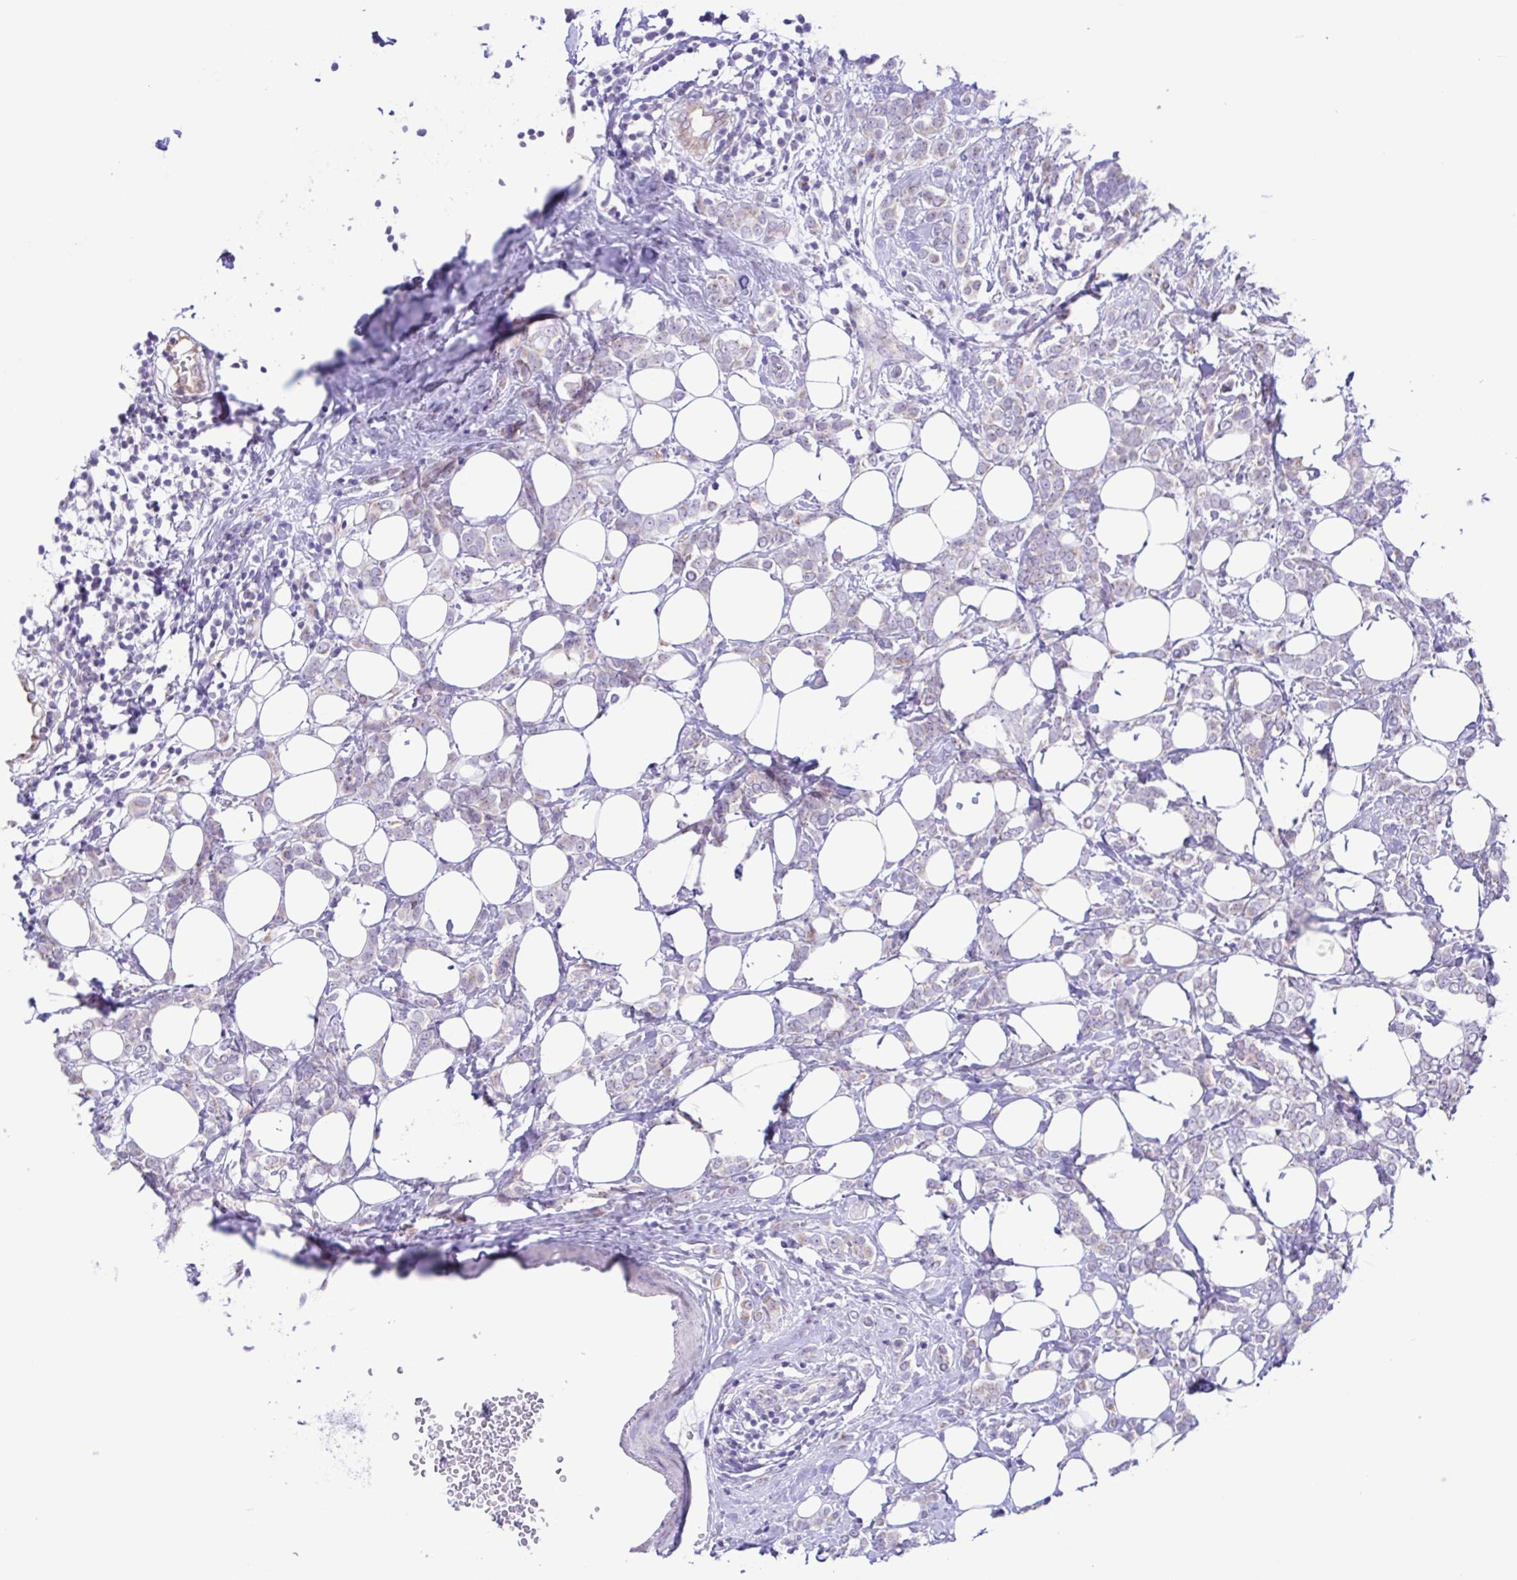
{"staining": {"intensity": "negative", "quantity": "none", "location": "none"}, "tissue": "breast cancer", "cell_type": "Tumor cells", "image_type": "cancer", "snomed": [{"axis": "morphology", "description": "Lobular carcinoma"}, {"axis": "topography", "description": "Breast"}], "caption": "Immunohistochemistry histopathology image of neoplastic tissue: lobular carcinoma (breast) stained with DAB (3,3'-diaminobenzidine) displays no significant protein staining in tumor cells.", "gene": "TGM3", "patient": {"sex": "female", "age": 49}}